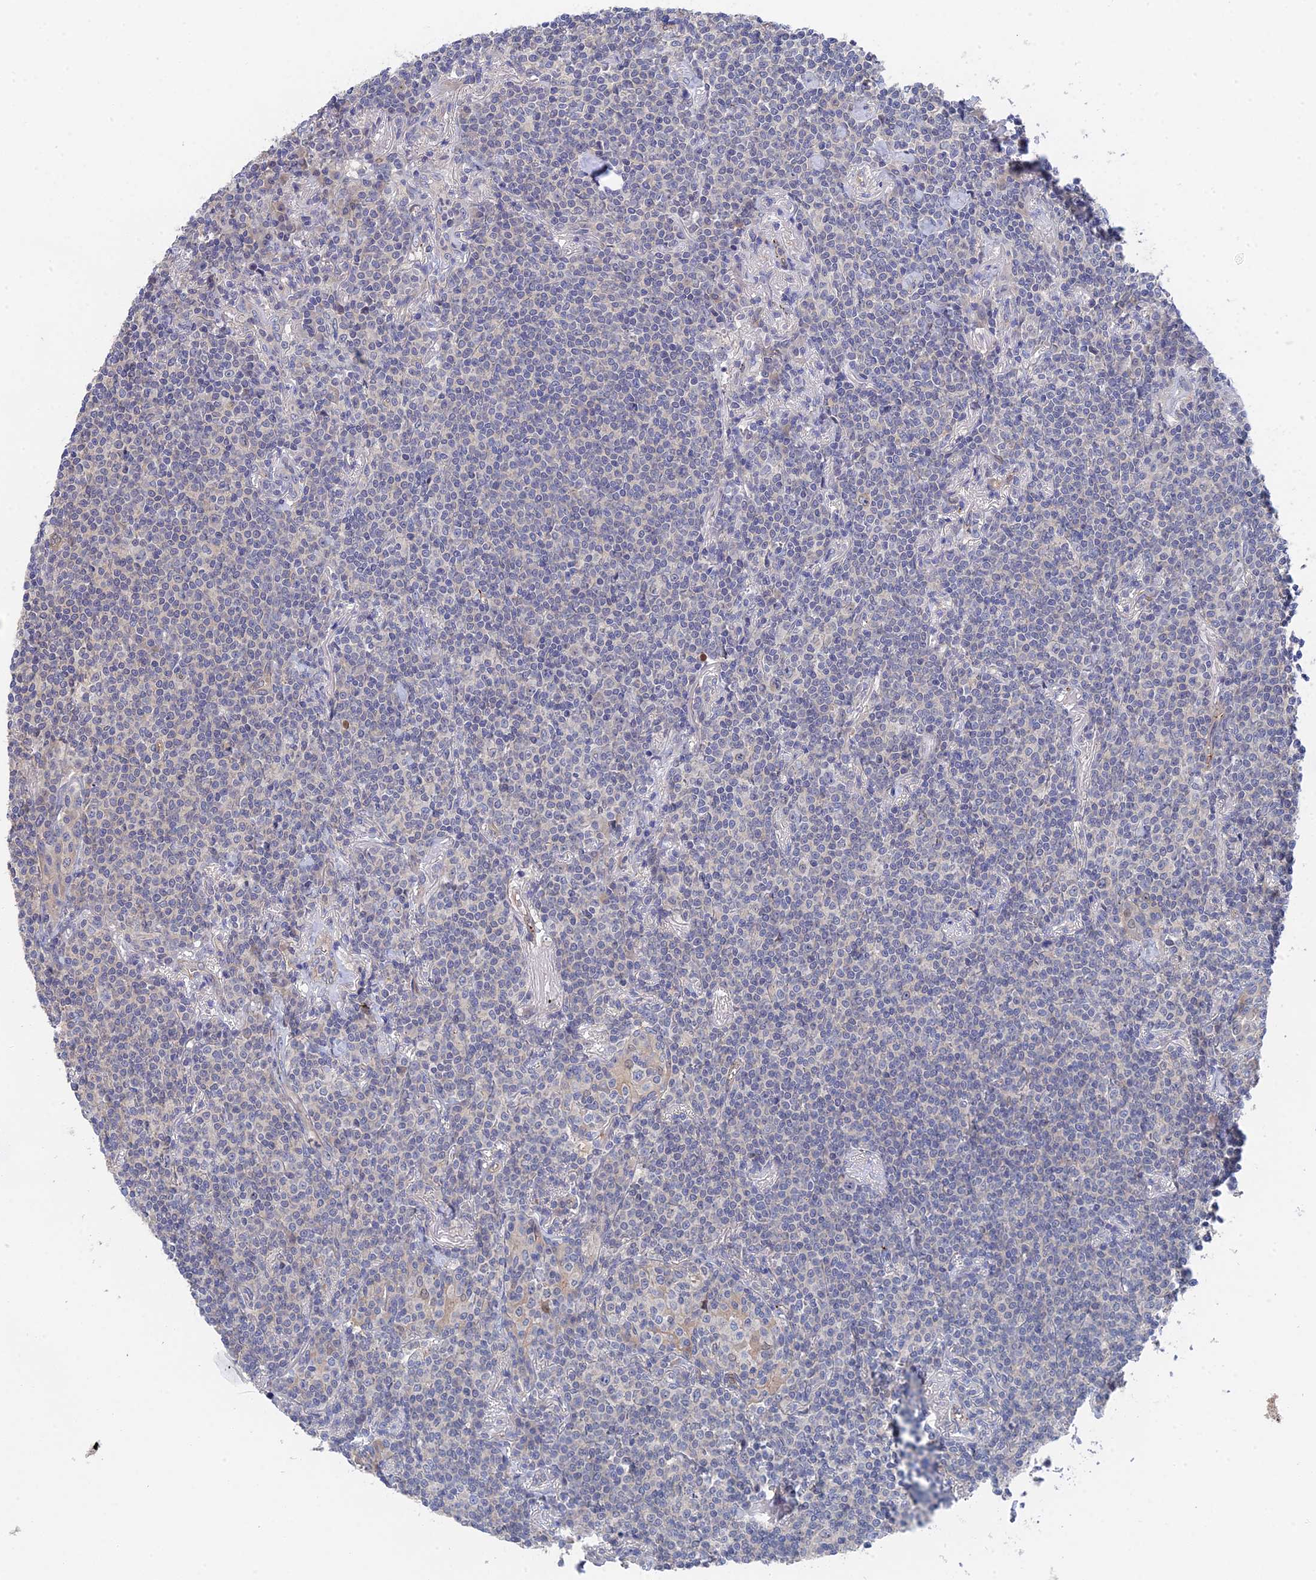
{"staining": {"intensity": "negative", "quantity": "none", "location": "none"}, "tissue": "lymphoma", "cell_type": "Tumor cells", "image_type": "cancer", "snomed": [{"axis": "morphology", "description": "Malignant lymphoma, non-Hodgkin's type, Low grade"}, {"axis": "topography", "description": "Lung"}], "caption": "IHC photomicrograph of malignant lymphoma, non-Hodgkin's type (low-grade) stained for a protein (brown), which reveals no expression in tumor cells. Brightfield microscopy of immunohistochemistry (IHC) stained with DAB (3,3'-diaminobenzidine) (brown) and hematoxylin (blue), captured at high magnification.", "gene": "MTHFSD", "patient": {"sex": "female", "age": 71}}